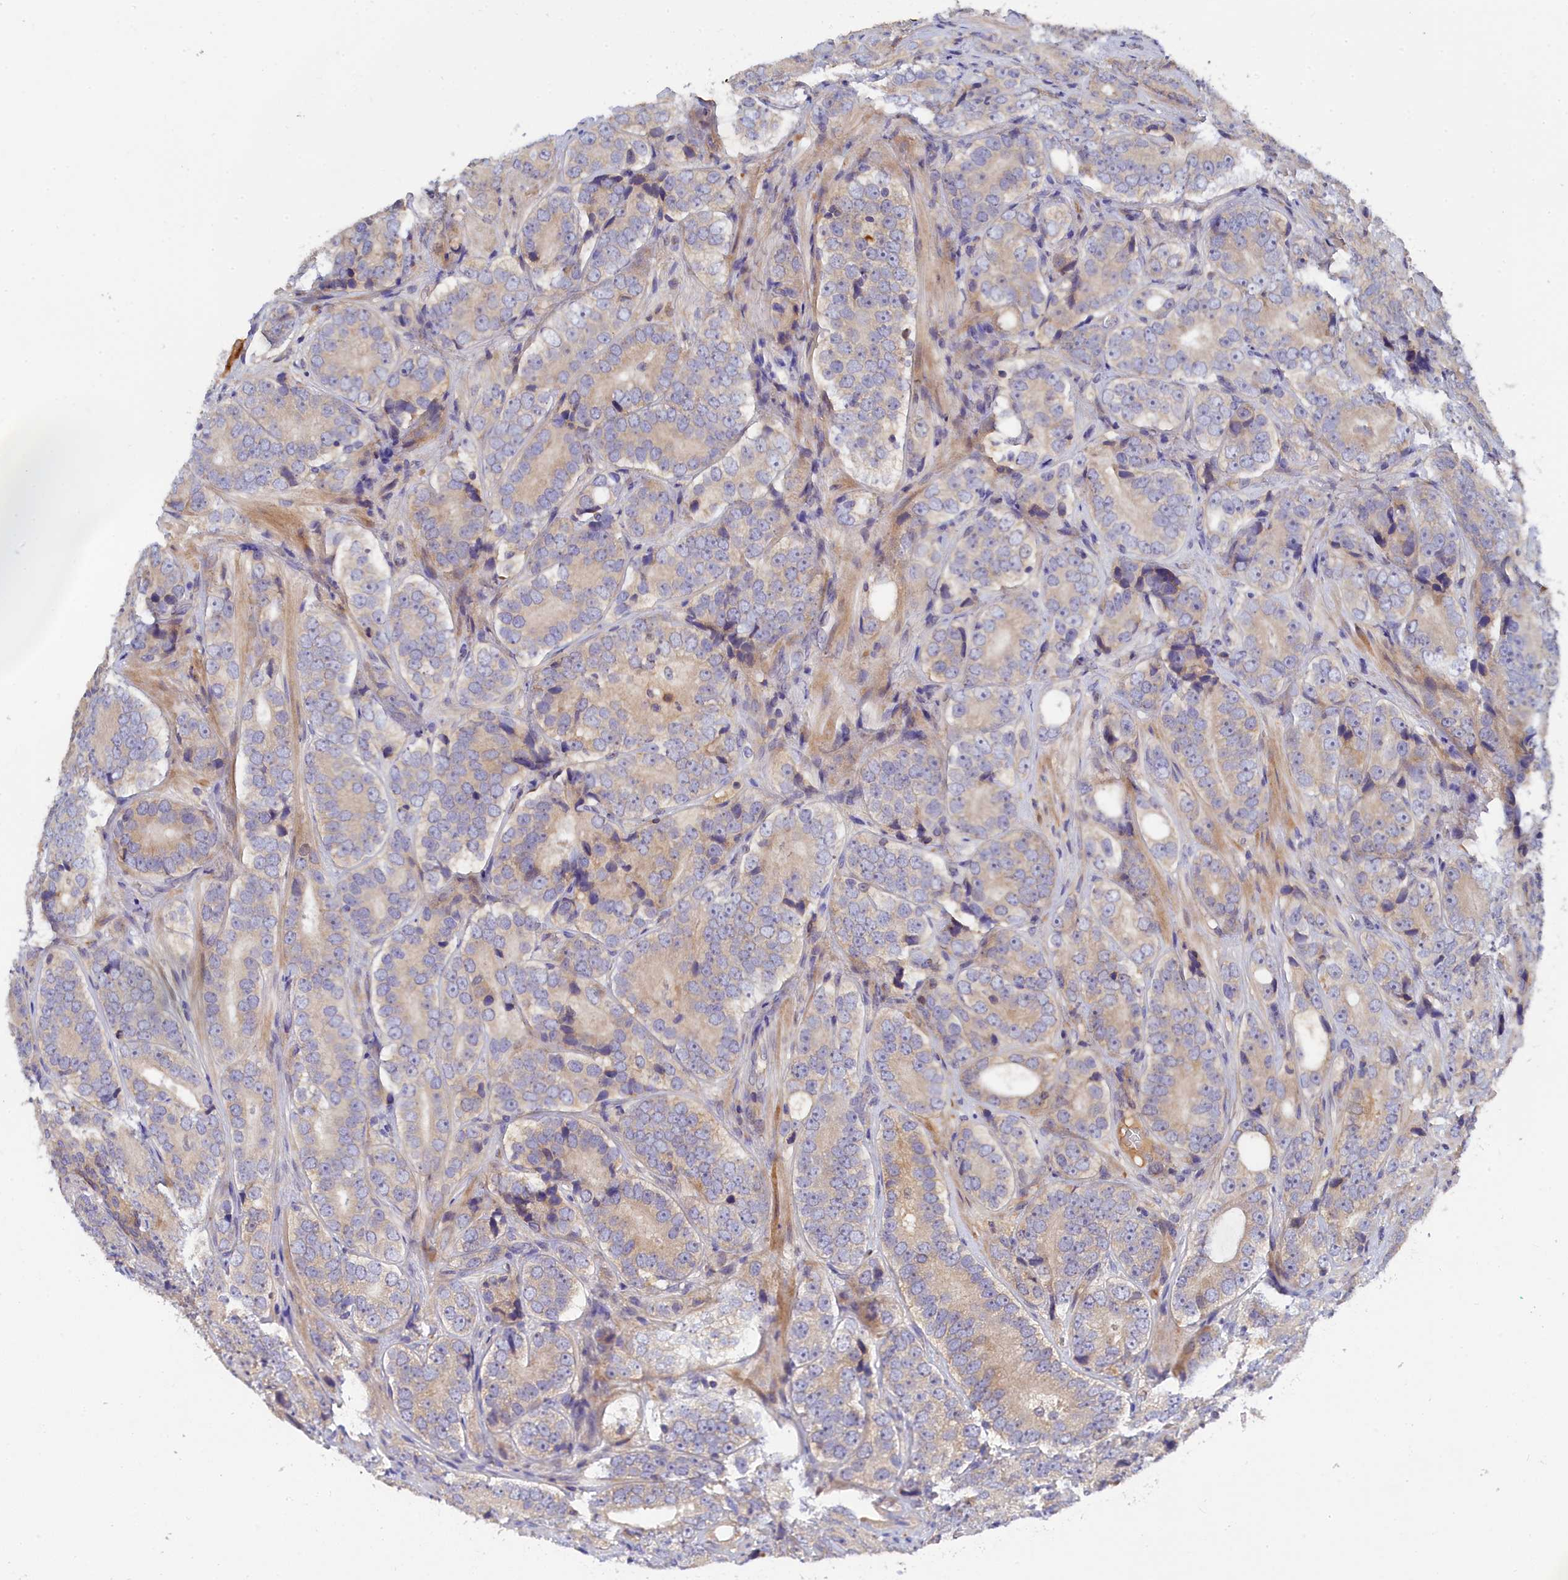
{"staining": {"intensity": "weak", "quantity": "<25%", "location": "cytoplasmic/membranous"}, "tissue": "prostate cancer", "cell_type": "Tumor cells", "image_type": "cancer", "snomed": [{"axis": "morphology", "description": "Adenocarcinoma, High grade"}, {"axis": "topography", "description": "Prostate"}], "caption": "The micrograph exhibits no significant positivity in tumor cells of prostate cancer.", "gene": "SPATA5L1", "patient": {"sex": "male", "age": 56}}